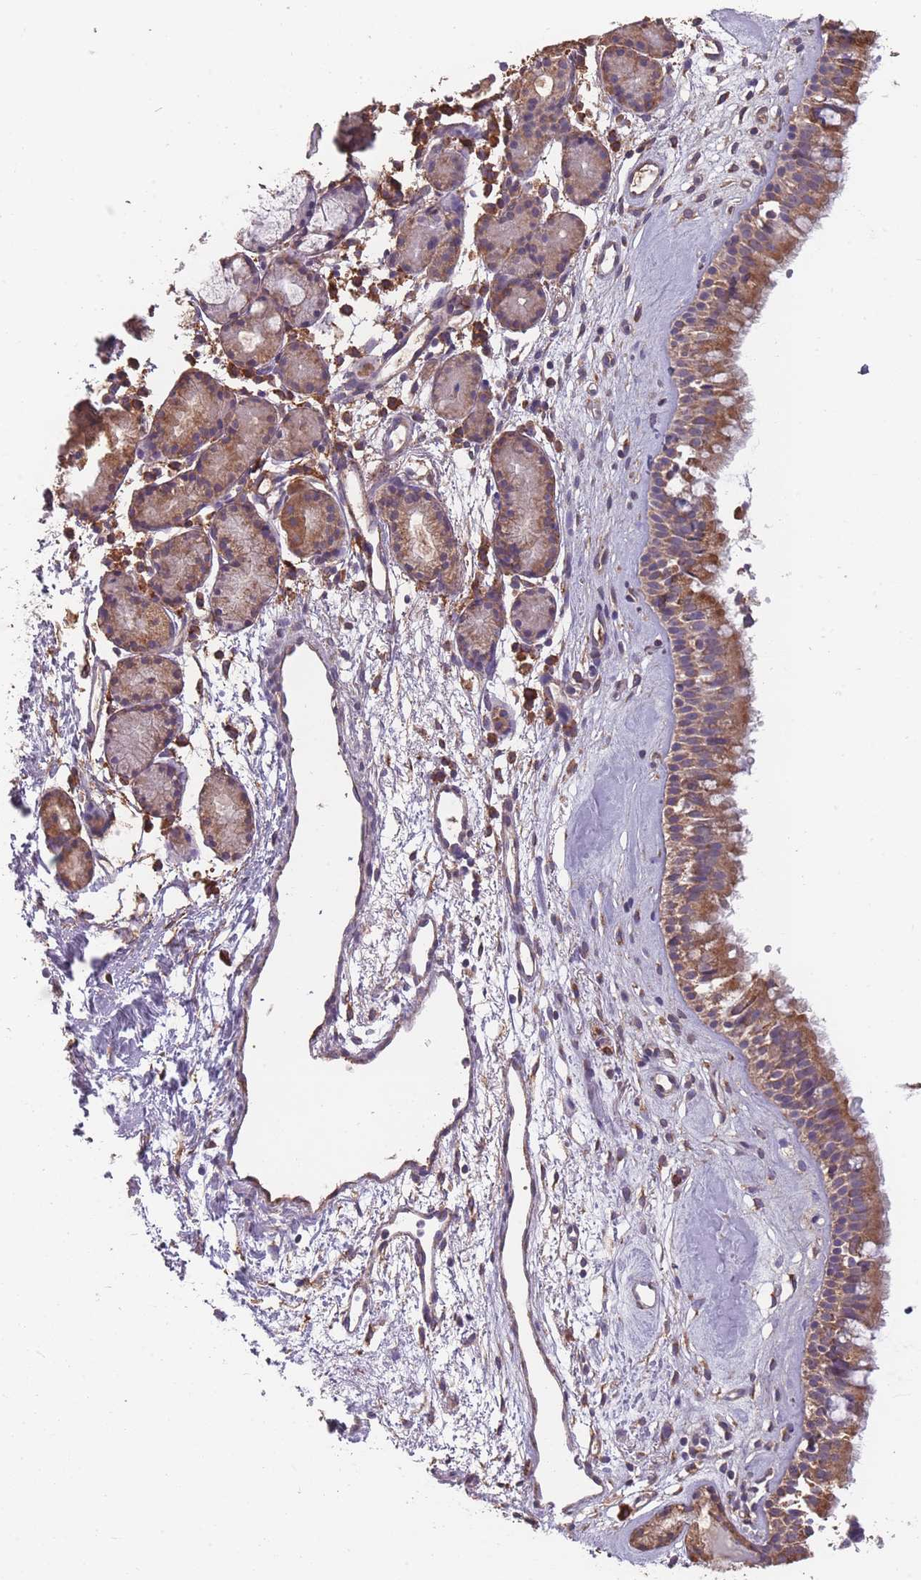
{"staining": {"intensity": "moderate", "quantity": ">75%", "location": "cytoplasmic/membranous"}, "tissue": "nasopharynx", "cell_type": "Respiratory epithelial cells", "image_type": "normal", "snomed": [{"axis": "morphology", "description": "Normal tissue, NOS"}, {"axis": "topography", "description": "Nasopharynx"}], "caption": "IHC of normal human nasopharynx reveals medium levels of moderate cytoplasmic/membranous positivity in about >75% of respiratory epithelial cells. Immunohistochemistry stains the protein in brown and the nuclei are stained blue.", "gene": "SANBR", "patient": {"sex": "male", "age": 82}}